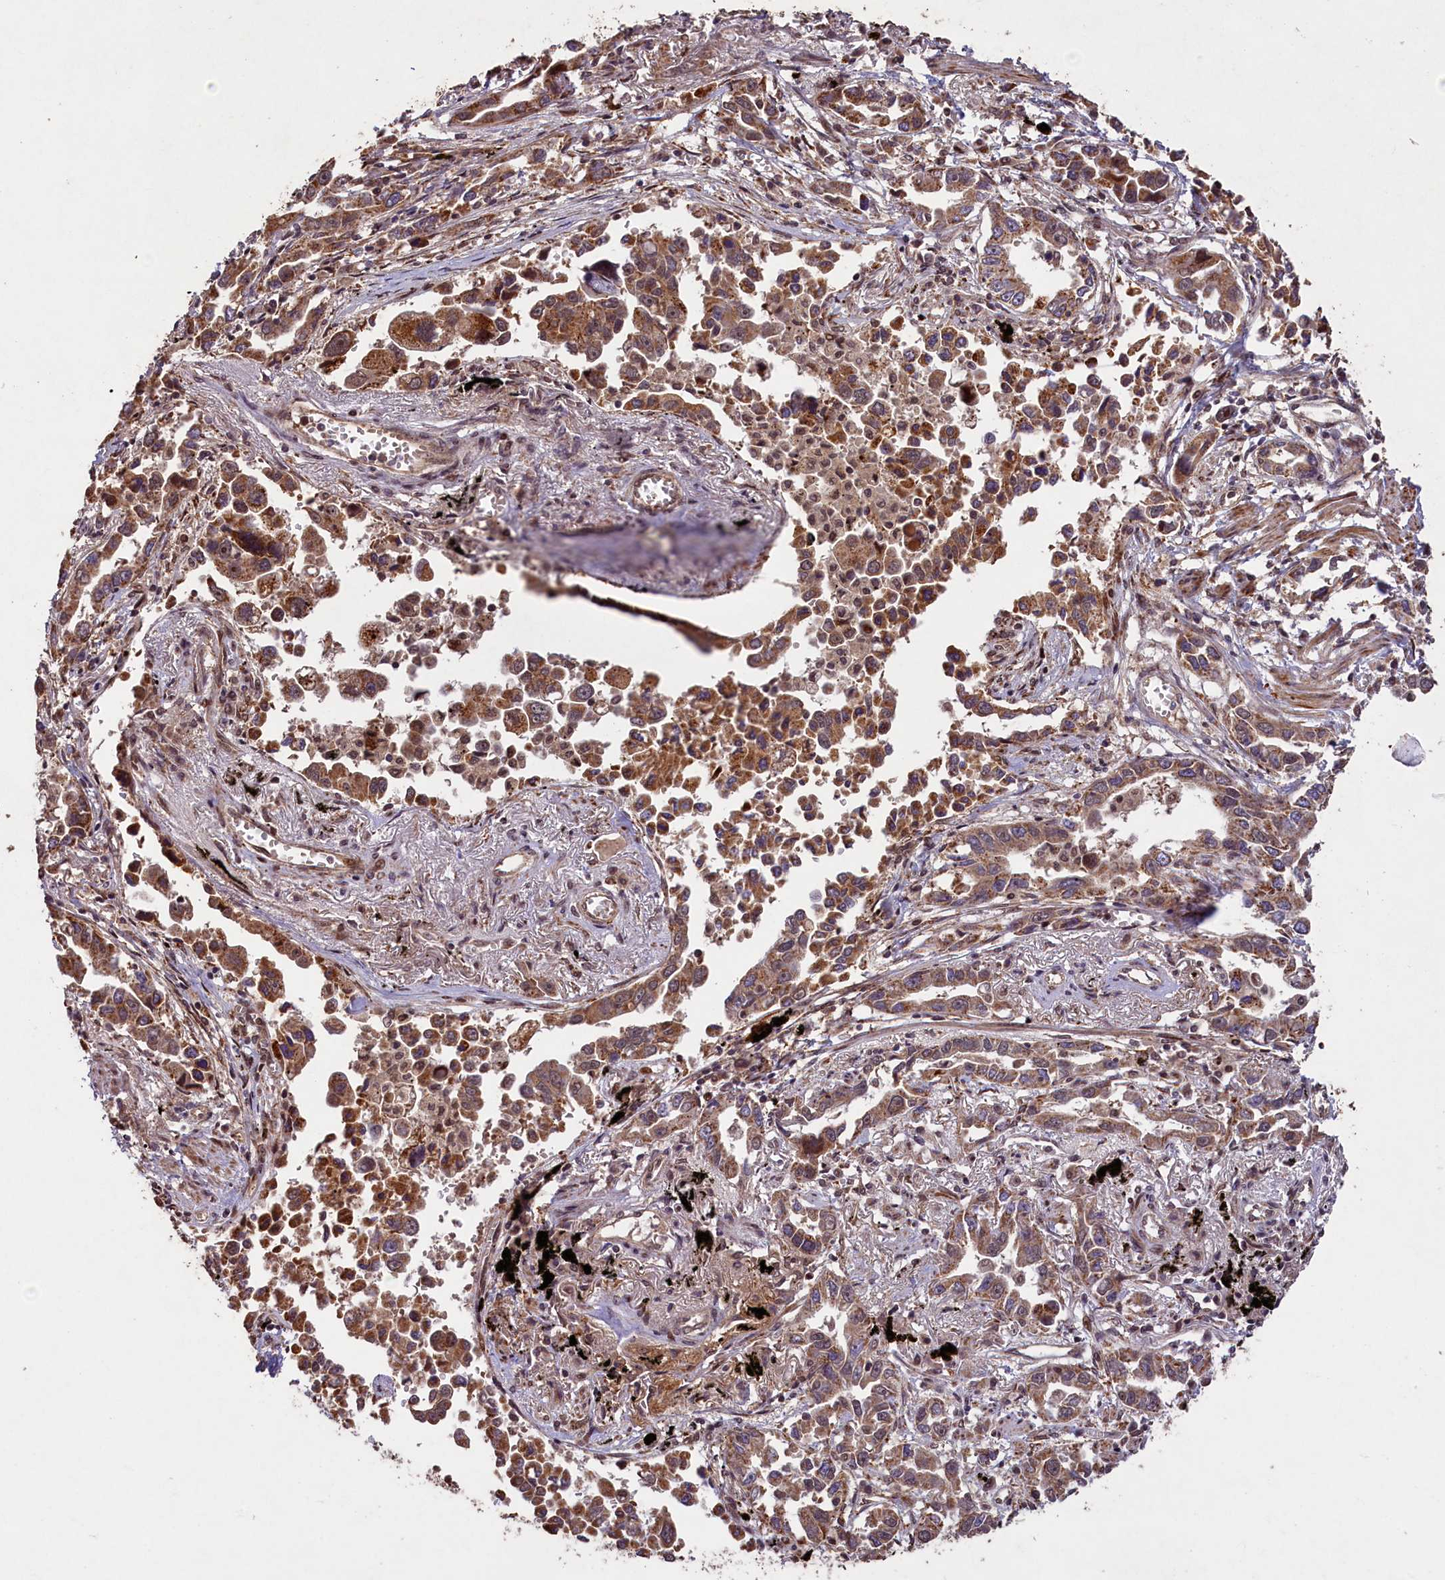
{"staining": {"intensity": "moderate", "quantity": ">75%", "location": "cytoplasmic/membranous,nuclear"}, "tissue": "lung cancer", "cell_type": "Tumor cells", "image_type": "cancer", "snomed": [{"axis": "morphology", "description": "Adenocarcinoma, NOS"}, {"axis": "topography", "description": "Lung"}], "caption": "Immunohistochemistry (DAB (3,3'-diaminobenzidine)) staining of human adenocarcinoma (lung) exhibits moderate cytoplasmic/membranous and nuclear protein positivity in about >75% of tumor cells.", "gene": "SHPRH", "patient": {"sex": "male", "age": 67}}